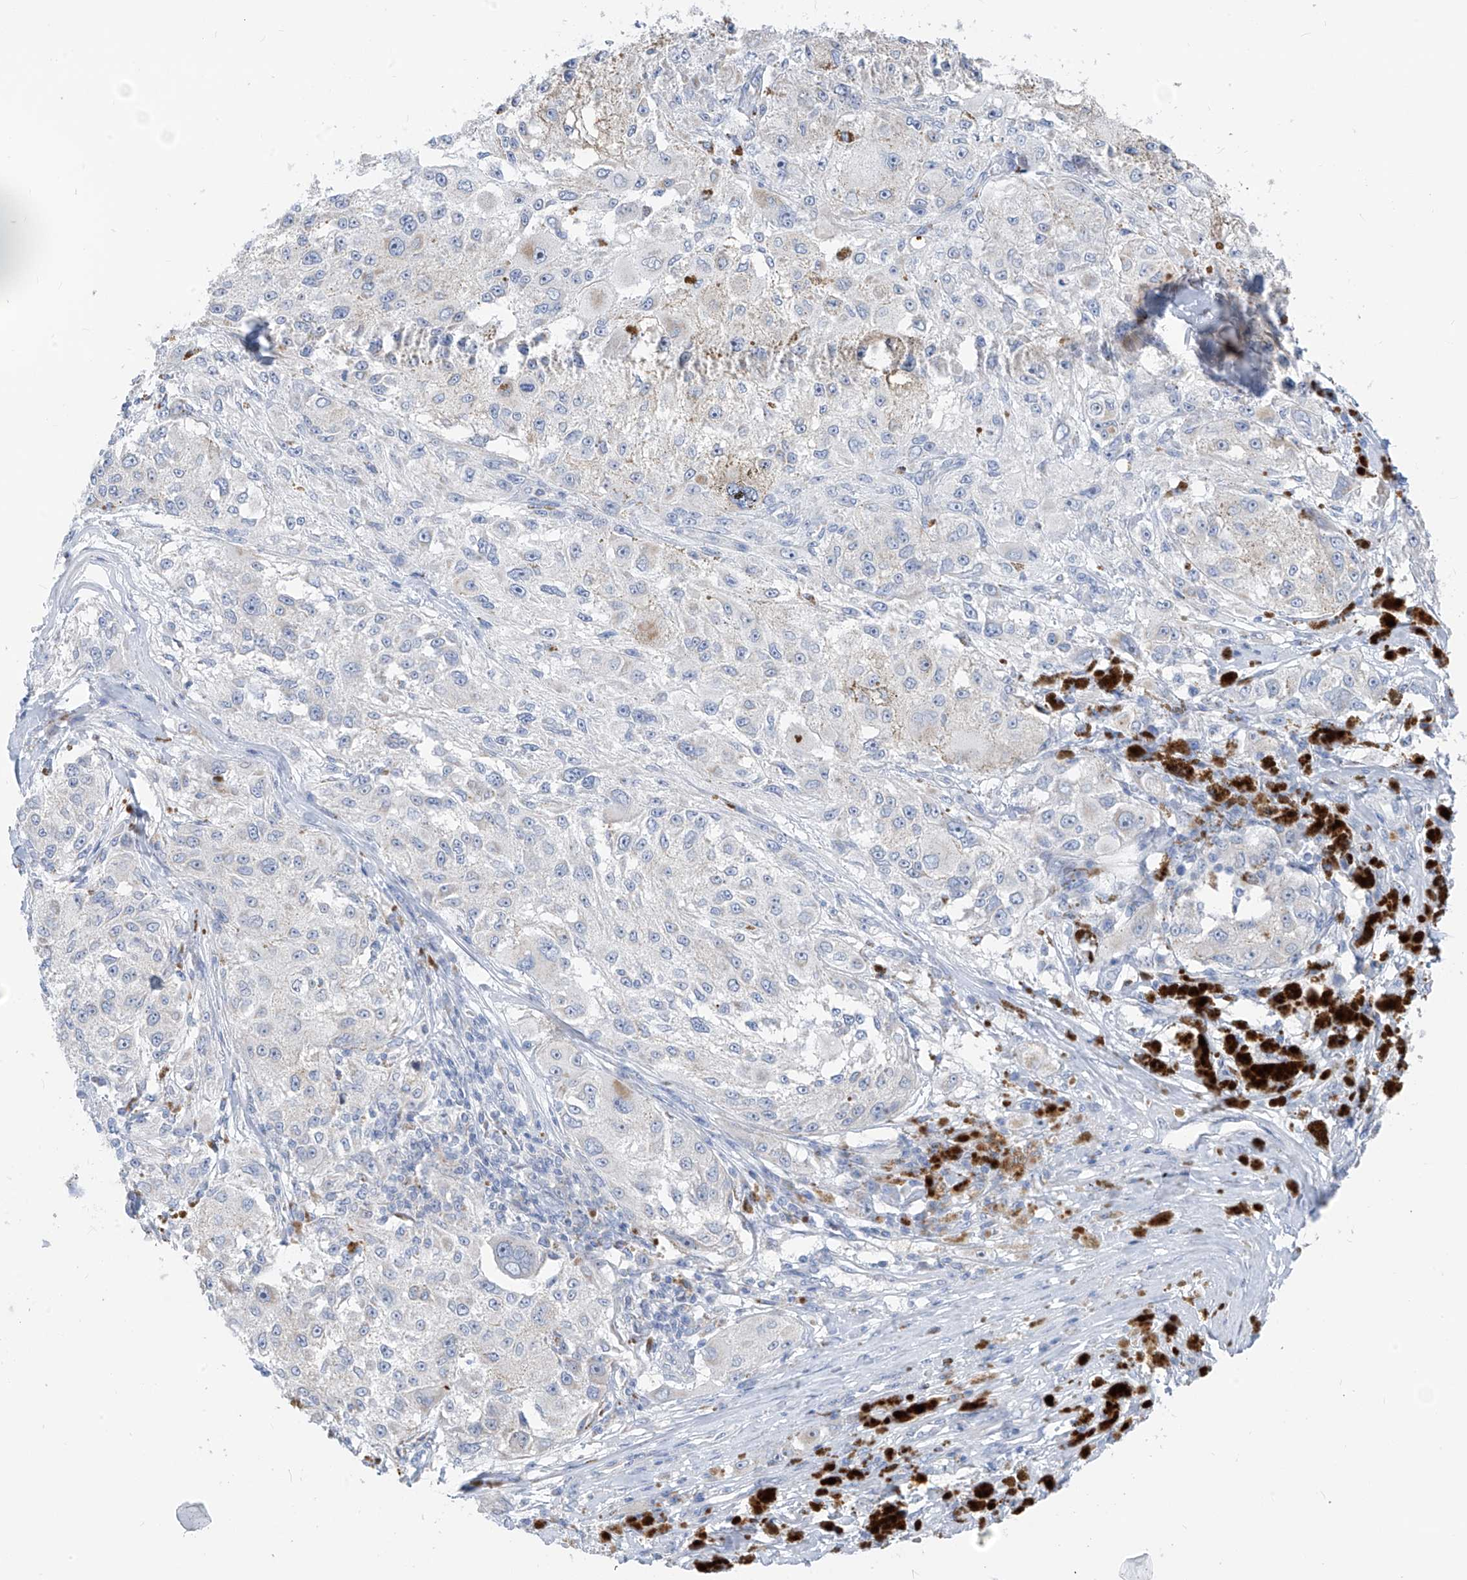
{"staining": {"intensity": "negative", "quantity": "none", "location": "none"}, "tissue": "melanoma", "cell_type": "Tumor cells", "image_type": "cancer", "snomed": [{"axis": "morphology", "description": "Necrosis, NOS"}, {"axis": "morphology", "description": "Malignant melanoma, NOS"}, {"axis": "topography", "description": "Skin"}], "caption": "Immunohistochemistry of melanoma displays no staining in tumor cells.", "gene": "ZNF404", "patient": {"sex": "female", "age": 87}}